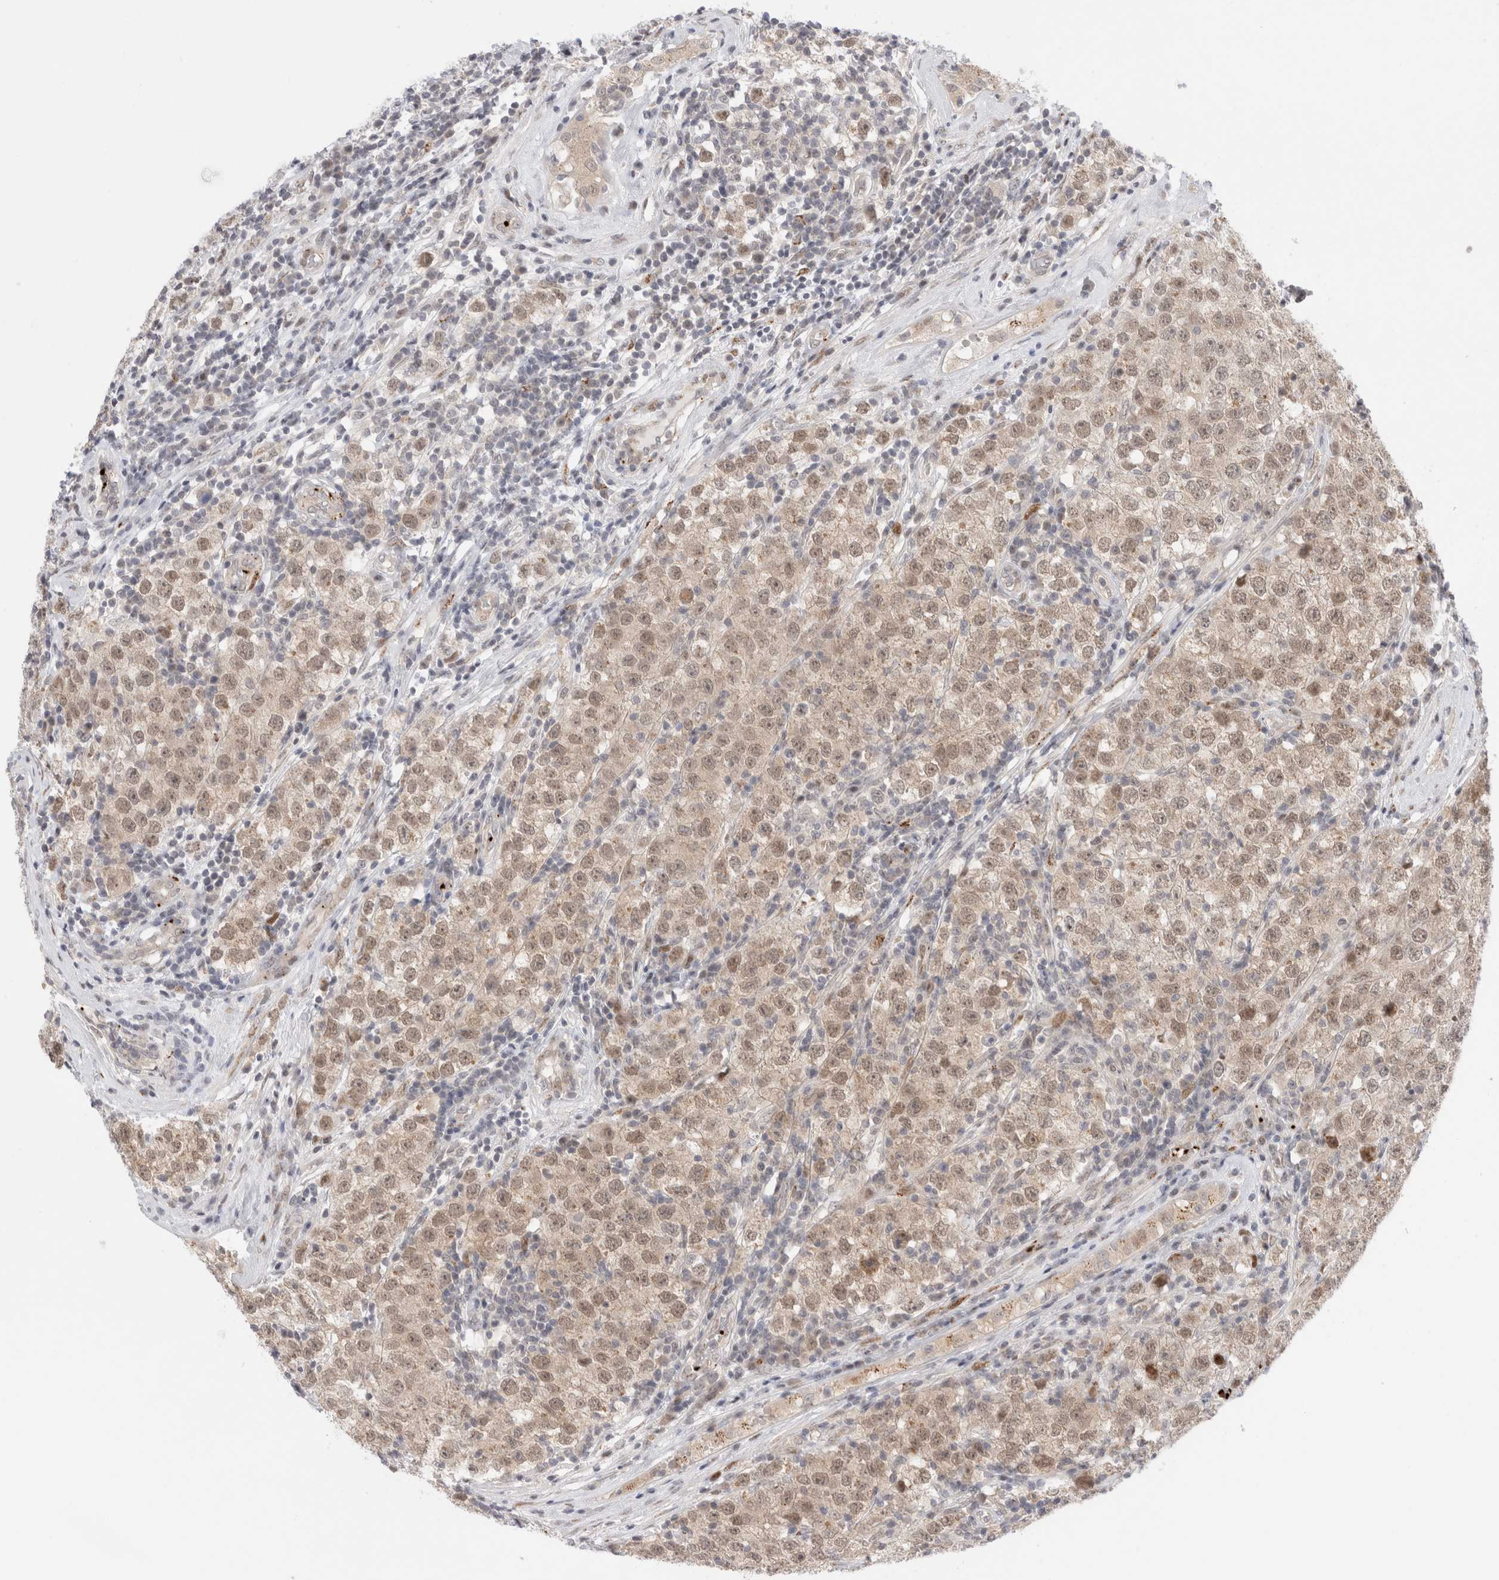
{"staining": {"intensity": "weak", "quantity": ">75%", "location": "nuclear"}, "tissue": "testis cancer", "cell_type": "Tumor cells", "image_type": "cancer", "snomed": [{"axis": "morphology", "description": "Seminoma, NOS"}, {"axis": "morphology", "description": "Carcinoma, Embryonal, NOS"}, {"axis": "topography", "description": "Testis"}], "caption": "High-magnification brightfield microscopy of testis cancer (seminoma) stained with DAB (brown) and counterstained with hematoxylin (blue). tumor cells exhibit weak nuclear staining is identified in about>75% of cells. The protein of interest is shown in brown color, while the nuclei are stained blue.", "gene": "VPS28", "patient": {"sex": "male", "age": 28}}